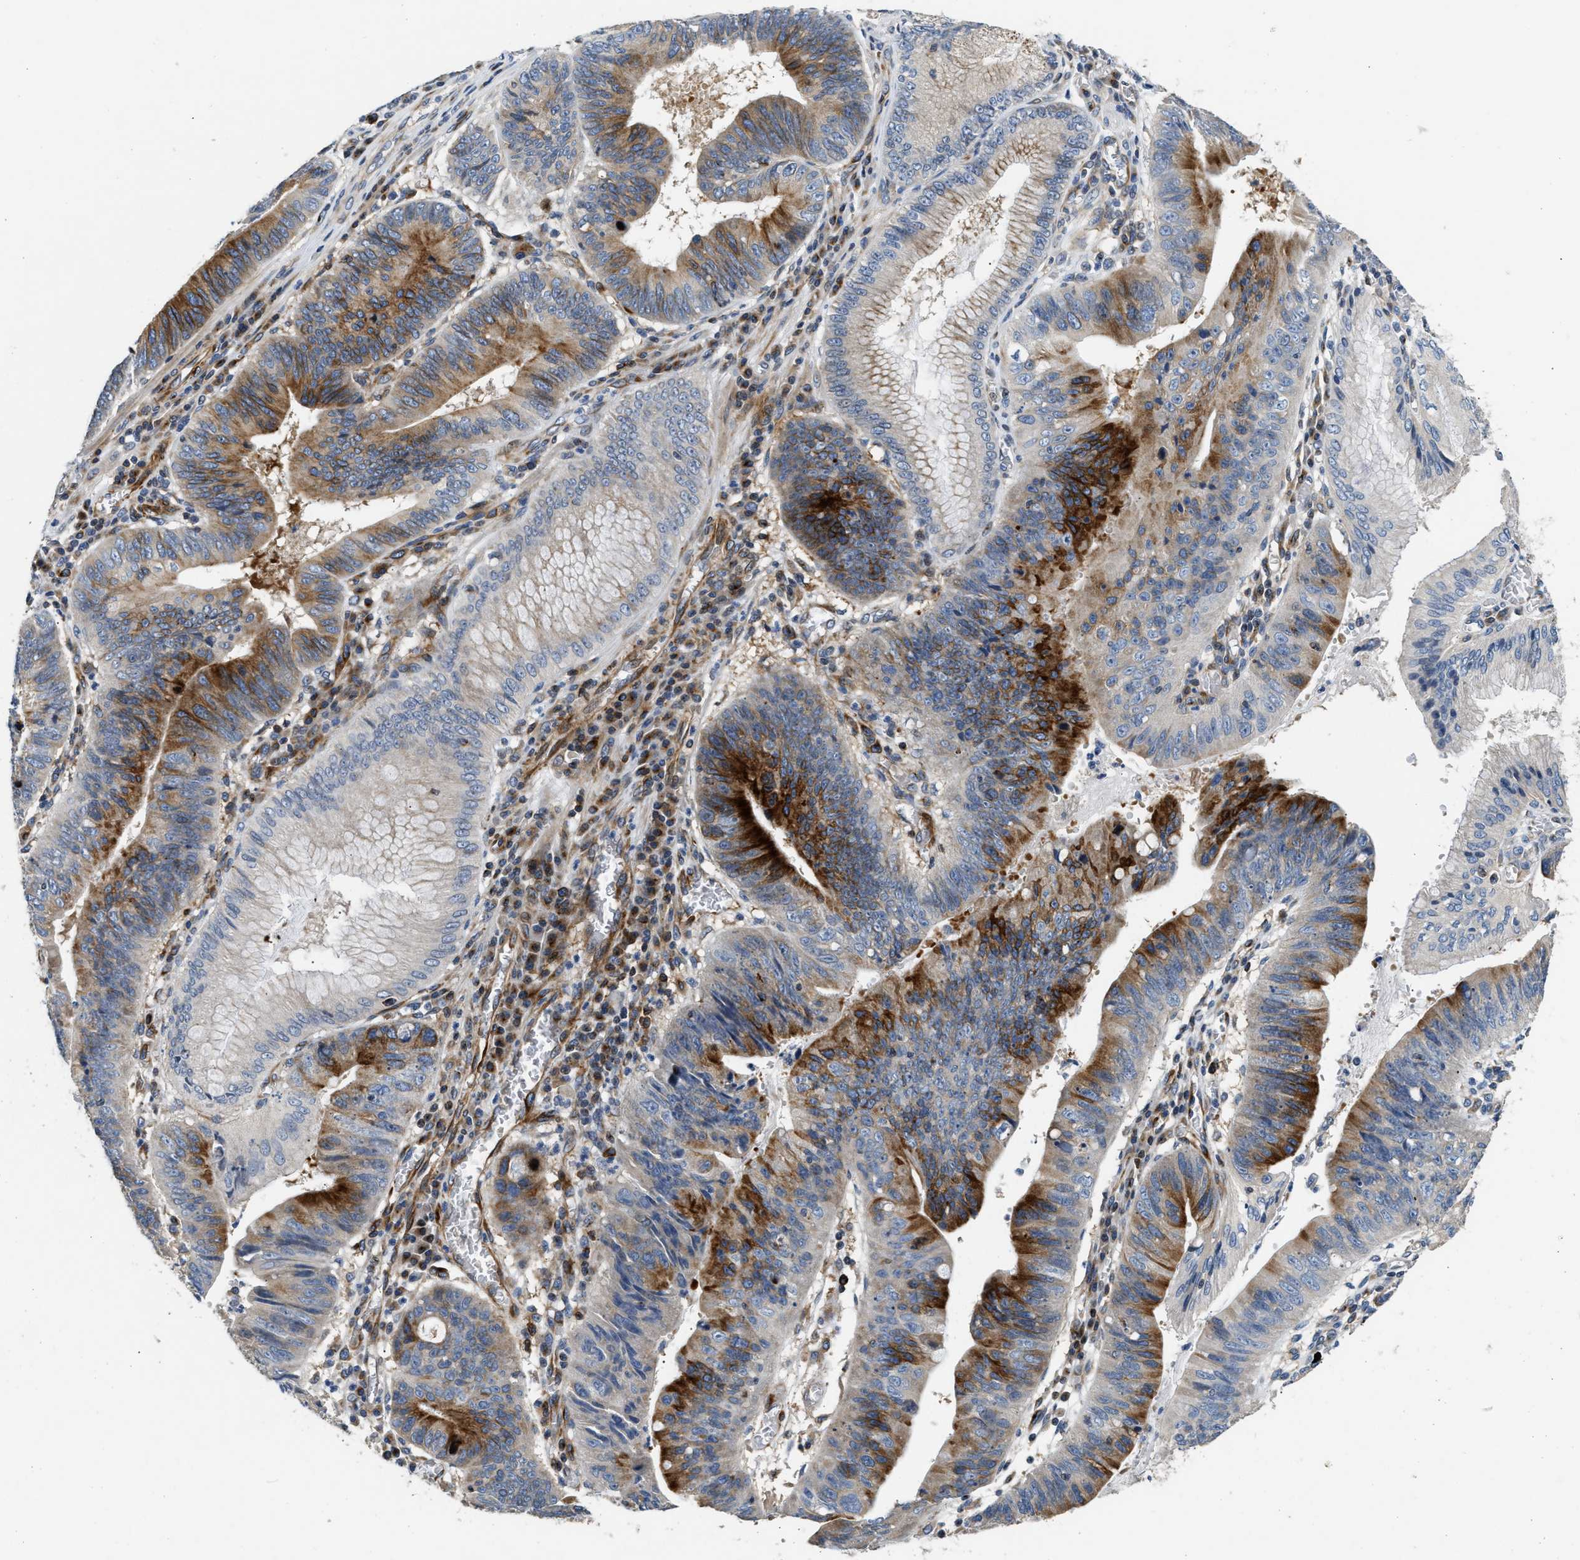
{"staining": {"intensity": "strong", "quantity": "25%-75%", "location": "cytoplasmic/membranous"}, "tissue": "stomach cancer", "cell_type": "Tumor cells", "image_type": "cancer", "snomed": [{"axis": "morphology", "description": "Adenocarcinoma, NOS"}, {"axis": "topography", "description": "Stomach"}], "caption": "Stomach cancer tissue shows strong cytoplasmic/membranous staining in about 25%-75% of tumor cells (brown staining indicates protein expression, while blue staining denotes nuclei).", "gene": "IL17RC", "patient": {"sex": "male", "age": 59}}